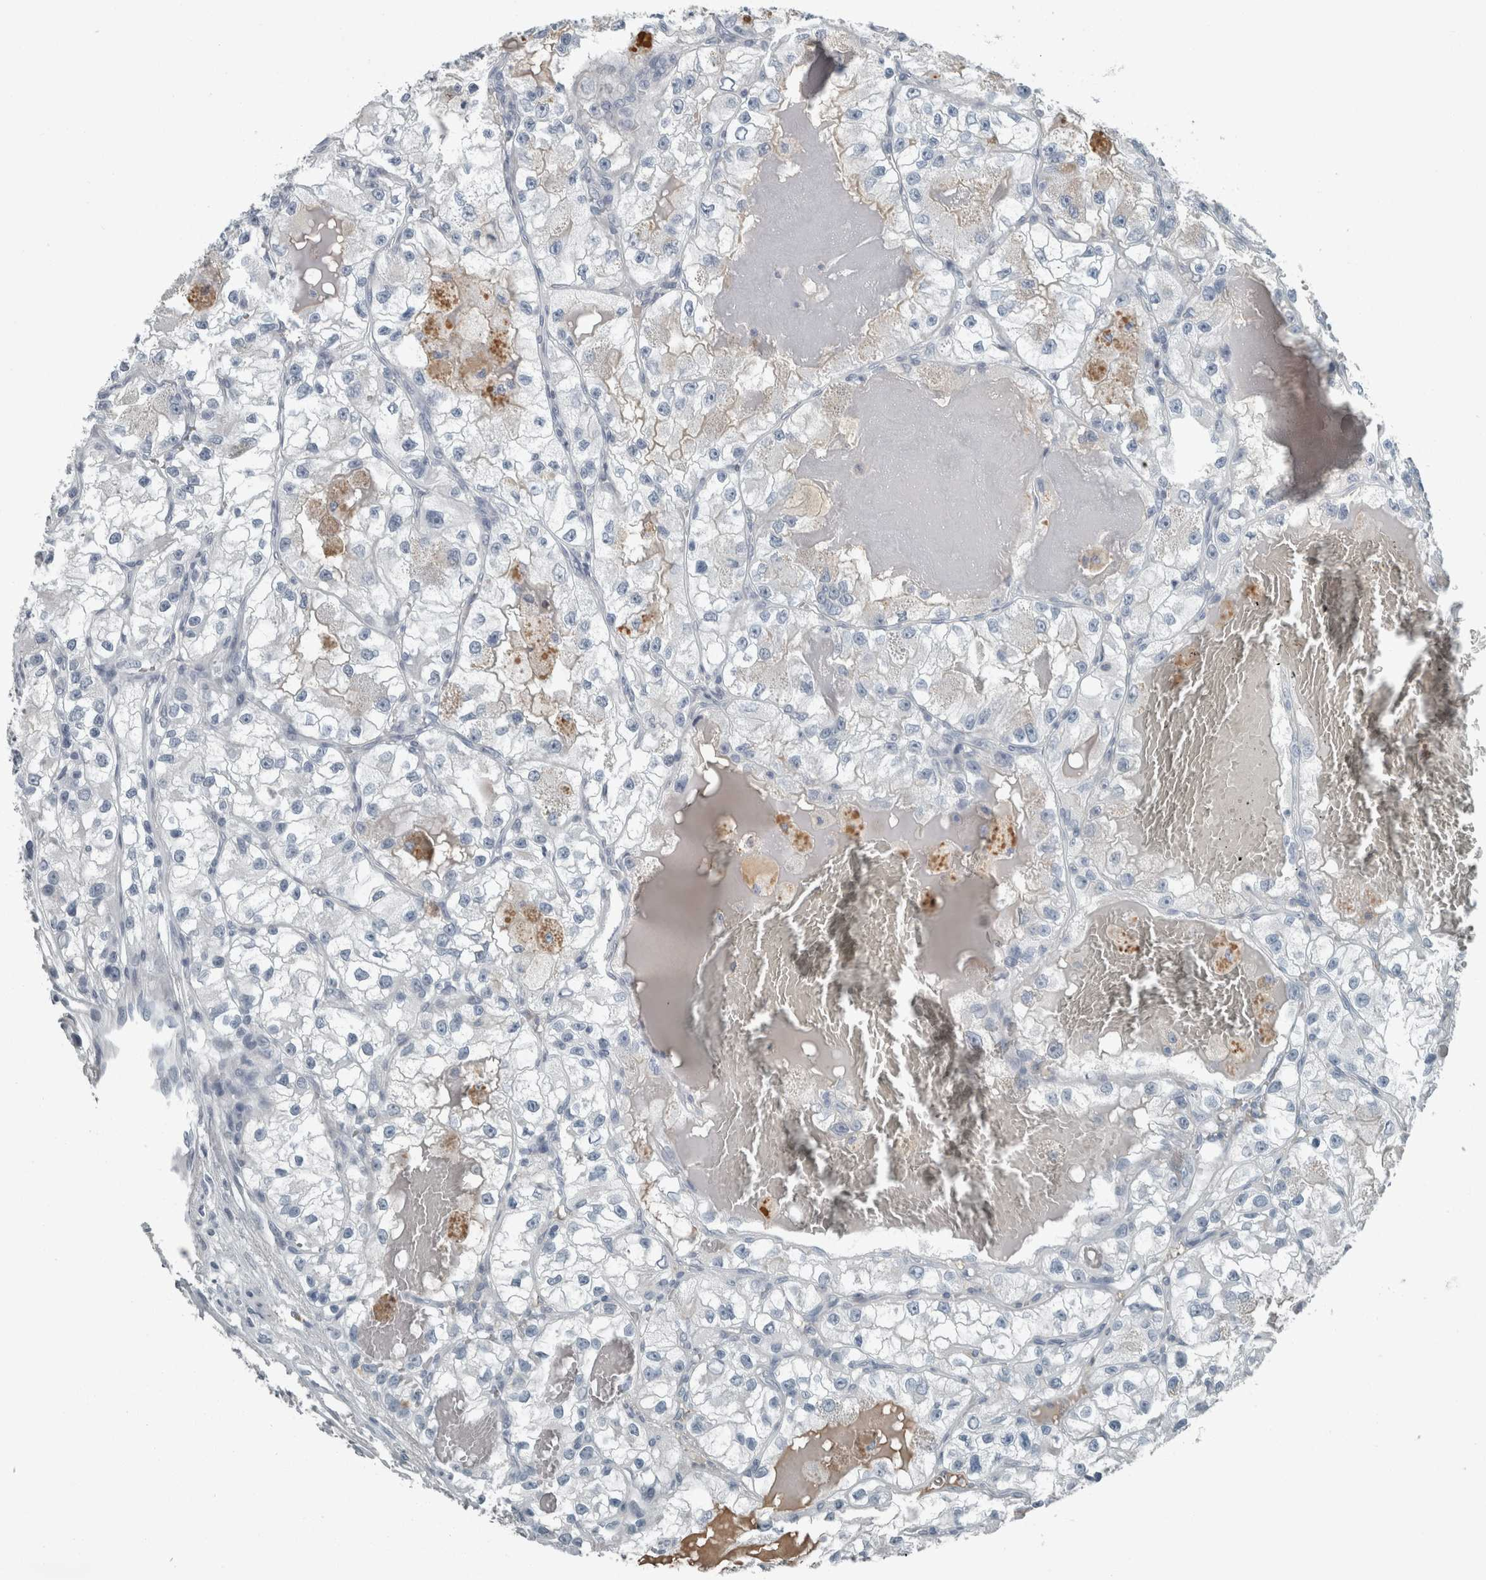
{"staining": {"intensity": "moderate", "quantity": "<25%", "location": "cytoplasmic/membranous"}, "tissue": "renal cancer", "cell_type": "Tumor cells", "image_type": "cancer", "snomed": [{"axis": "morphology", "description": "Adenocarcinoma, NOS"}, {"axis": "topography", "description": "Kidney"}], "caption": "Renal adenocarcinoma stained for a protein displays moderate cytoplasmic/membranous positivity in tumor cells.", "gene": "CHL1", "patient": {"sex": "female", "age": 57}}